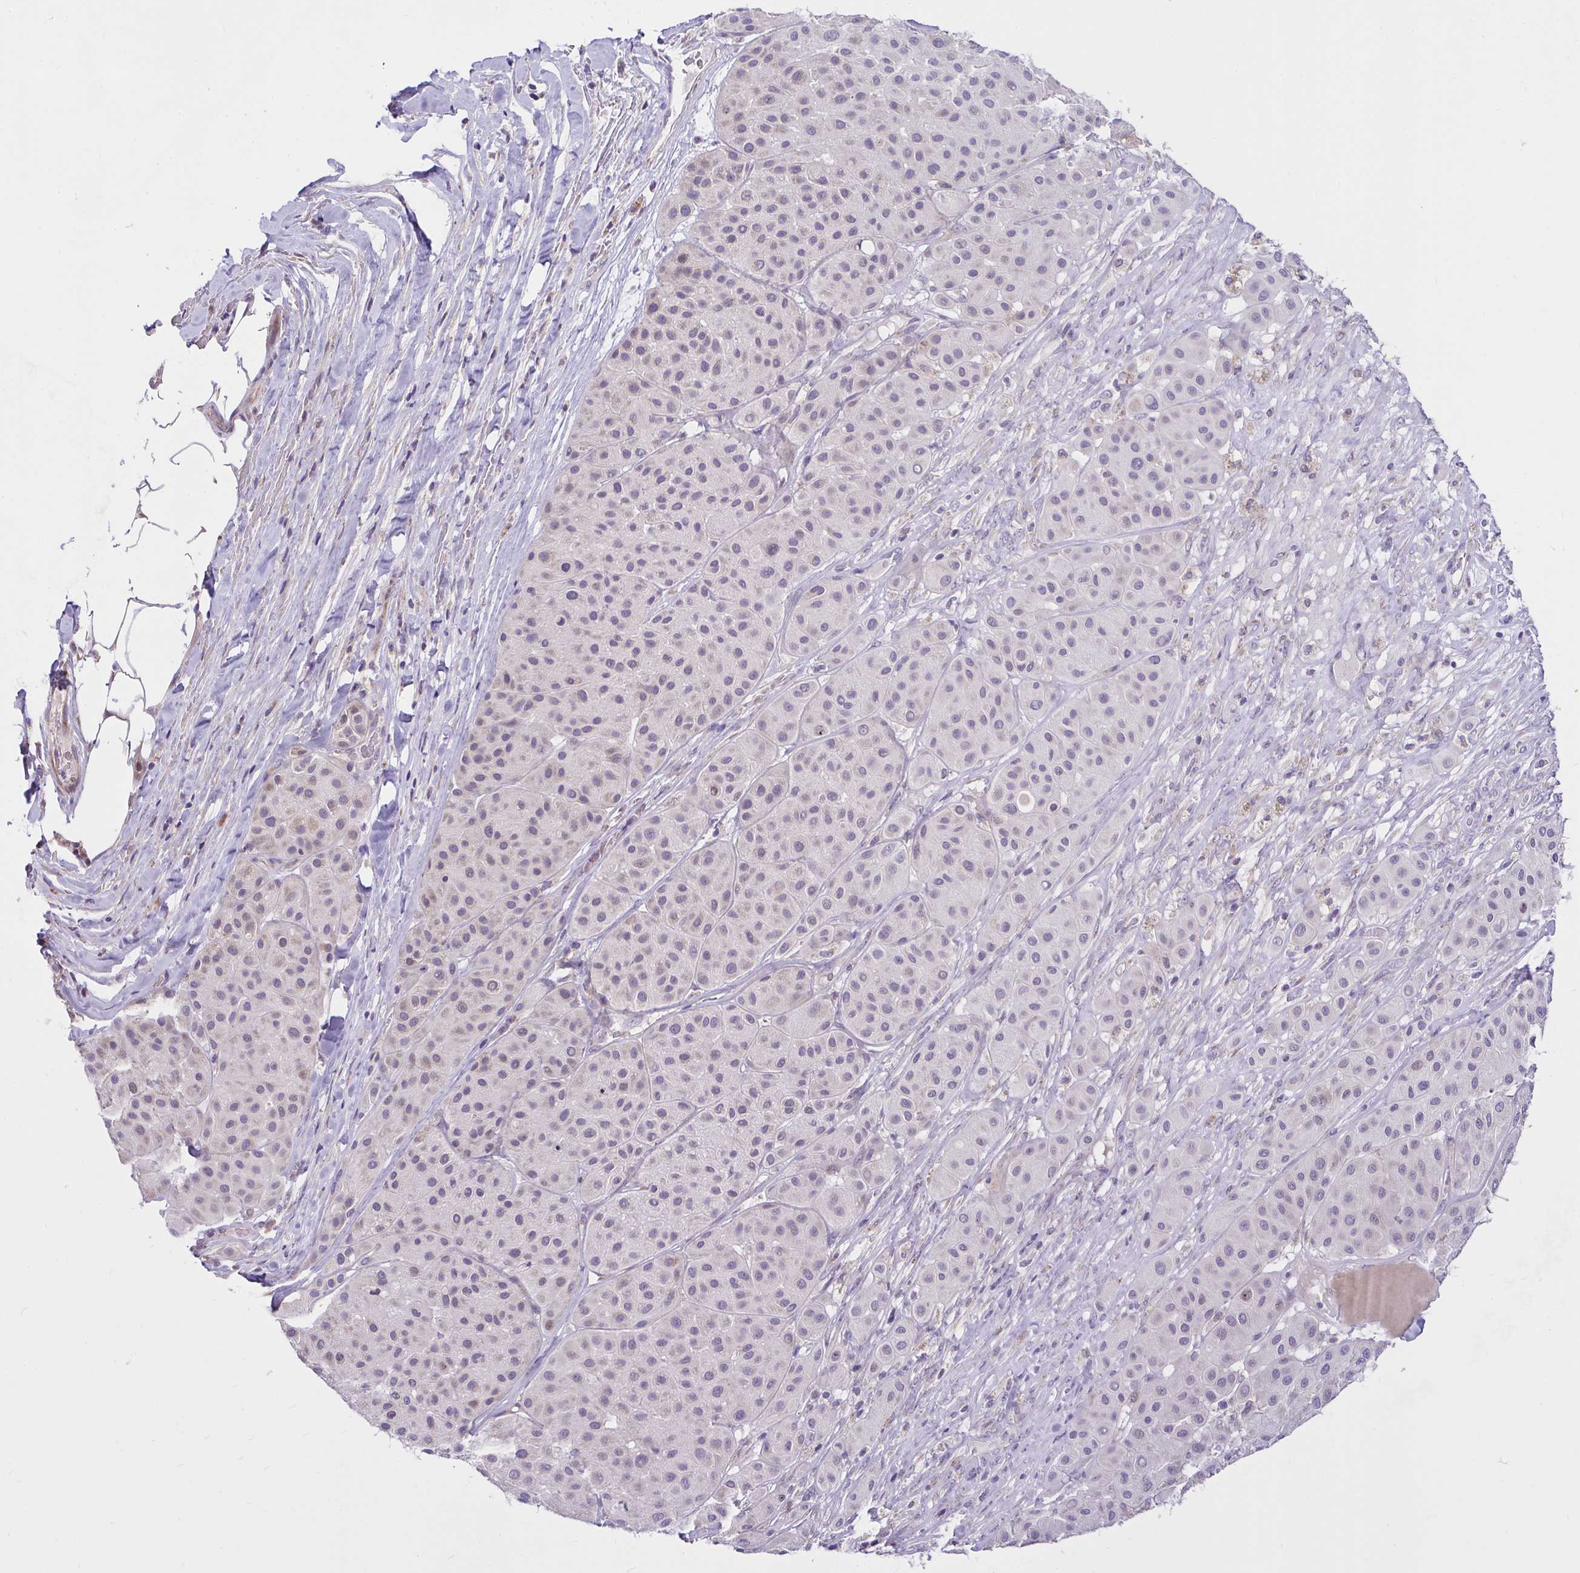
{"staining": {"intensity": "negative", "quantity": "none", "location": "none"}, "tissue": "melanoma", "cell_type": "Tumor cells", "image_type": "cancer", "snomed": [{"axis": "morphology", "description": "Malignant melanoma, Metastatic site"}, {"axis": "topography", "description": "Smooth muscle"}], "caption": "This is an immunohistochemistry image of human malignant melanoma (metastatic site). There is no expression in tumor cells.", "gene": "CEP63", "patient": {"sex": "male", "age": 41}}